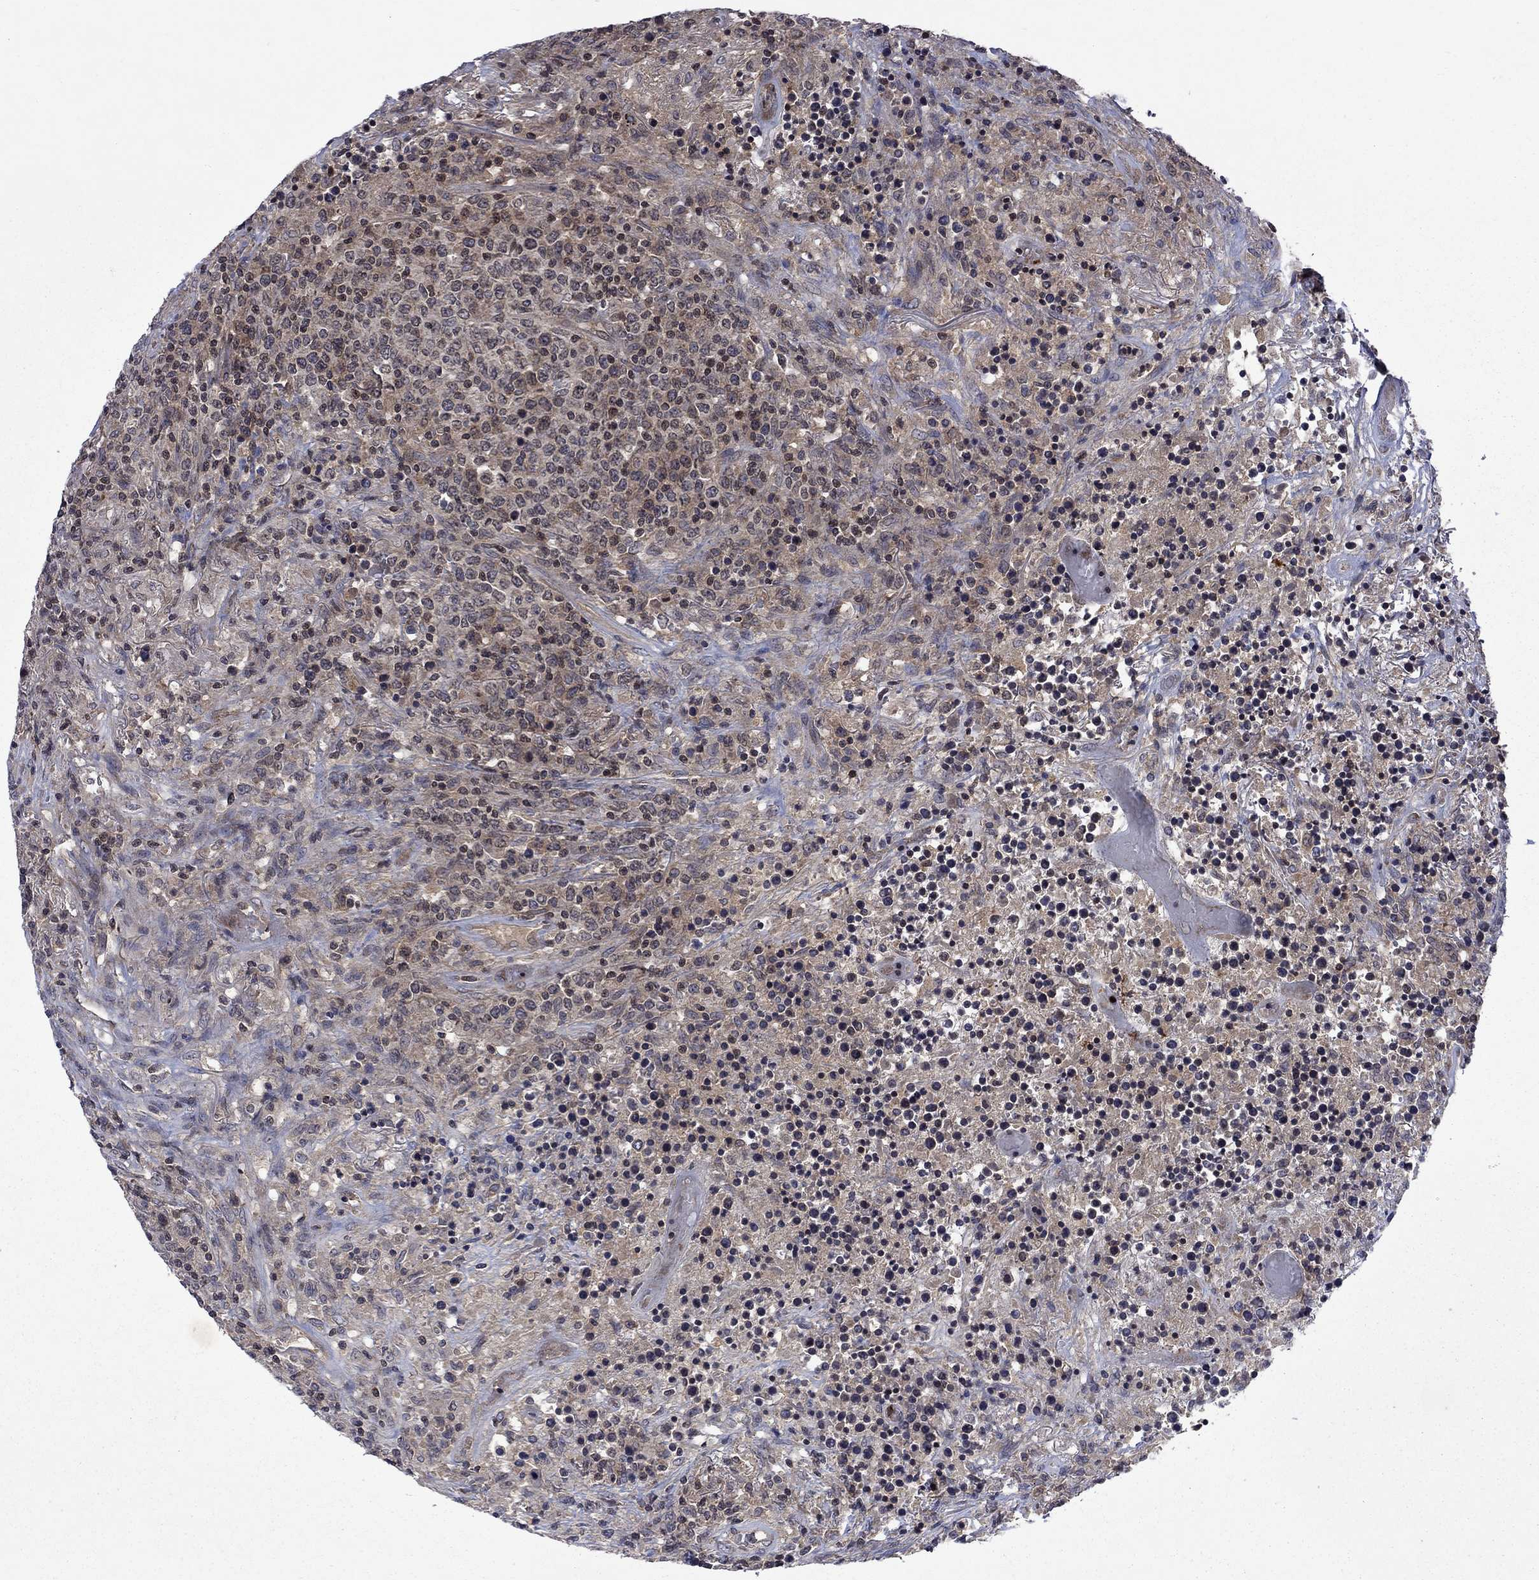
{"staining": {"intensity": "negative", "quantity": "none", "location": "none"}, "tissue": "lymphoma", "cell_type": "Tumor cells", "image_type": "cancer", "snomed": [{"axis": "morphology", "description": "Malignant lymphoma, non-Hodgkin's type, High grade"}, {"axis": "topography", "description": "Lung"}], "caption": "Immunohistochemistry (IHC) micrograph of lymphoma stained for a protein (brown), which displays no staining in tumor cells.", "gene": "TMEM33", "patient": {"sex": "male", "age": 79}}